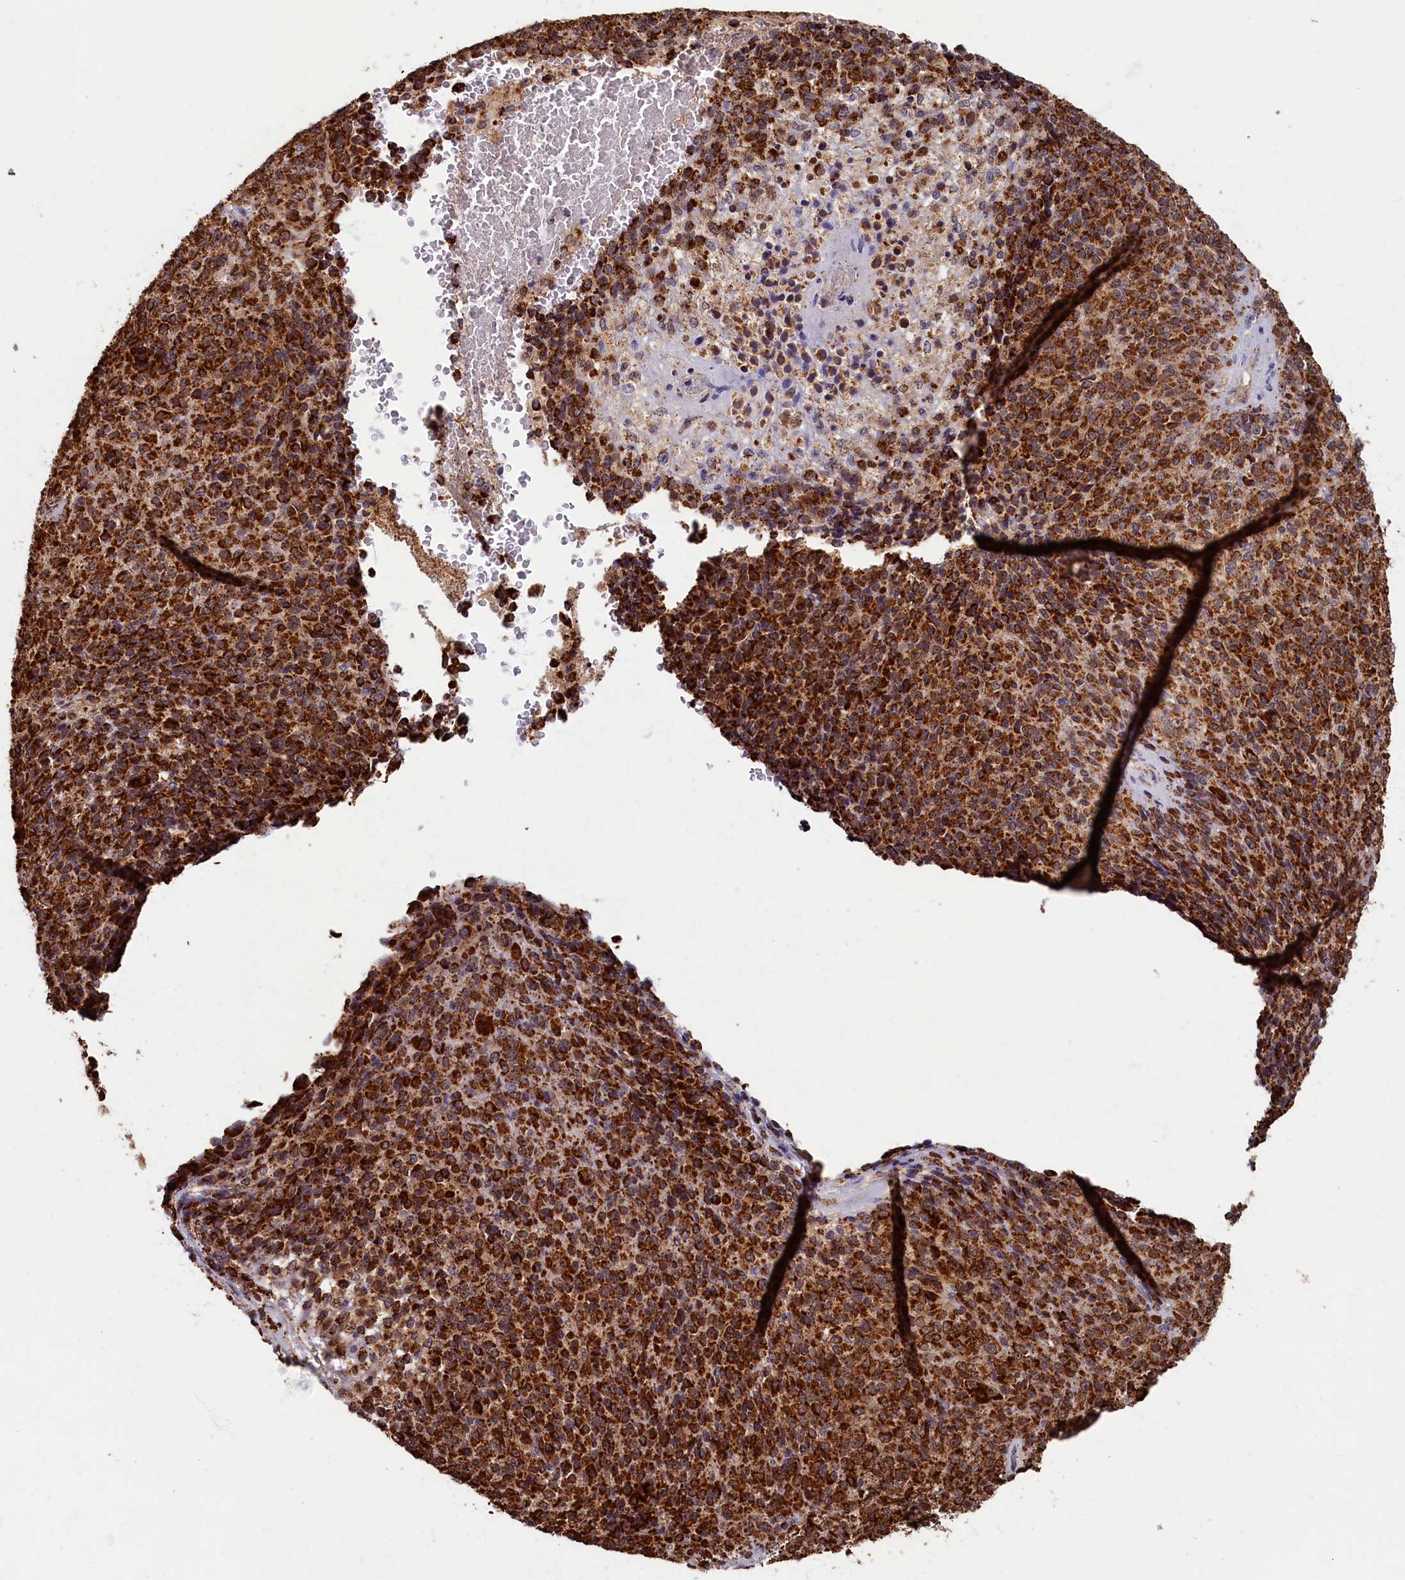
{"staining": {"intensity": "strong", "quantity": ">75%", "location": "cytoplasmic/membranous"}, "tissue": "melanoma", "cell_type": "Tumor cells", "image_type": "cancer", "snomed": [{"axis": "morphology", "description": "Malignant melanoma, Metastatic site"}, {"axis": "topography", "description": "Brain"}], "caption": "An IHC photomicrograph of tumor tissue is shown. Protein staining in brown labels strong cytoplasmic/membranous positivity in malignant melanoma (metastatic site) within tumor cells. Ihc stains the protein of interest in brown and the nuclei are stained blue.", "gene": "SPR", "patient": {"sex": "female", "age": 56}}